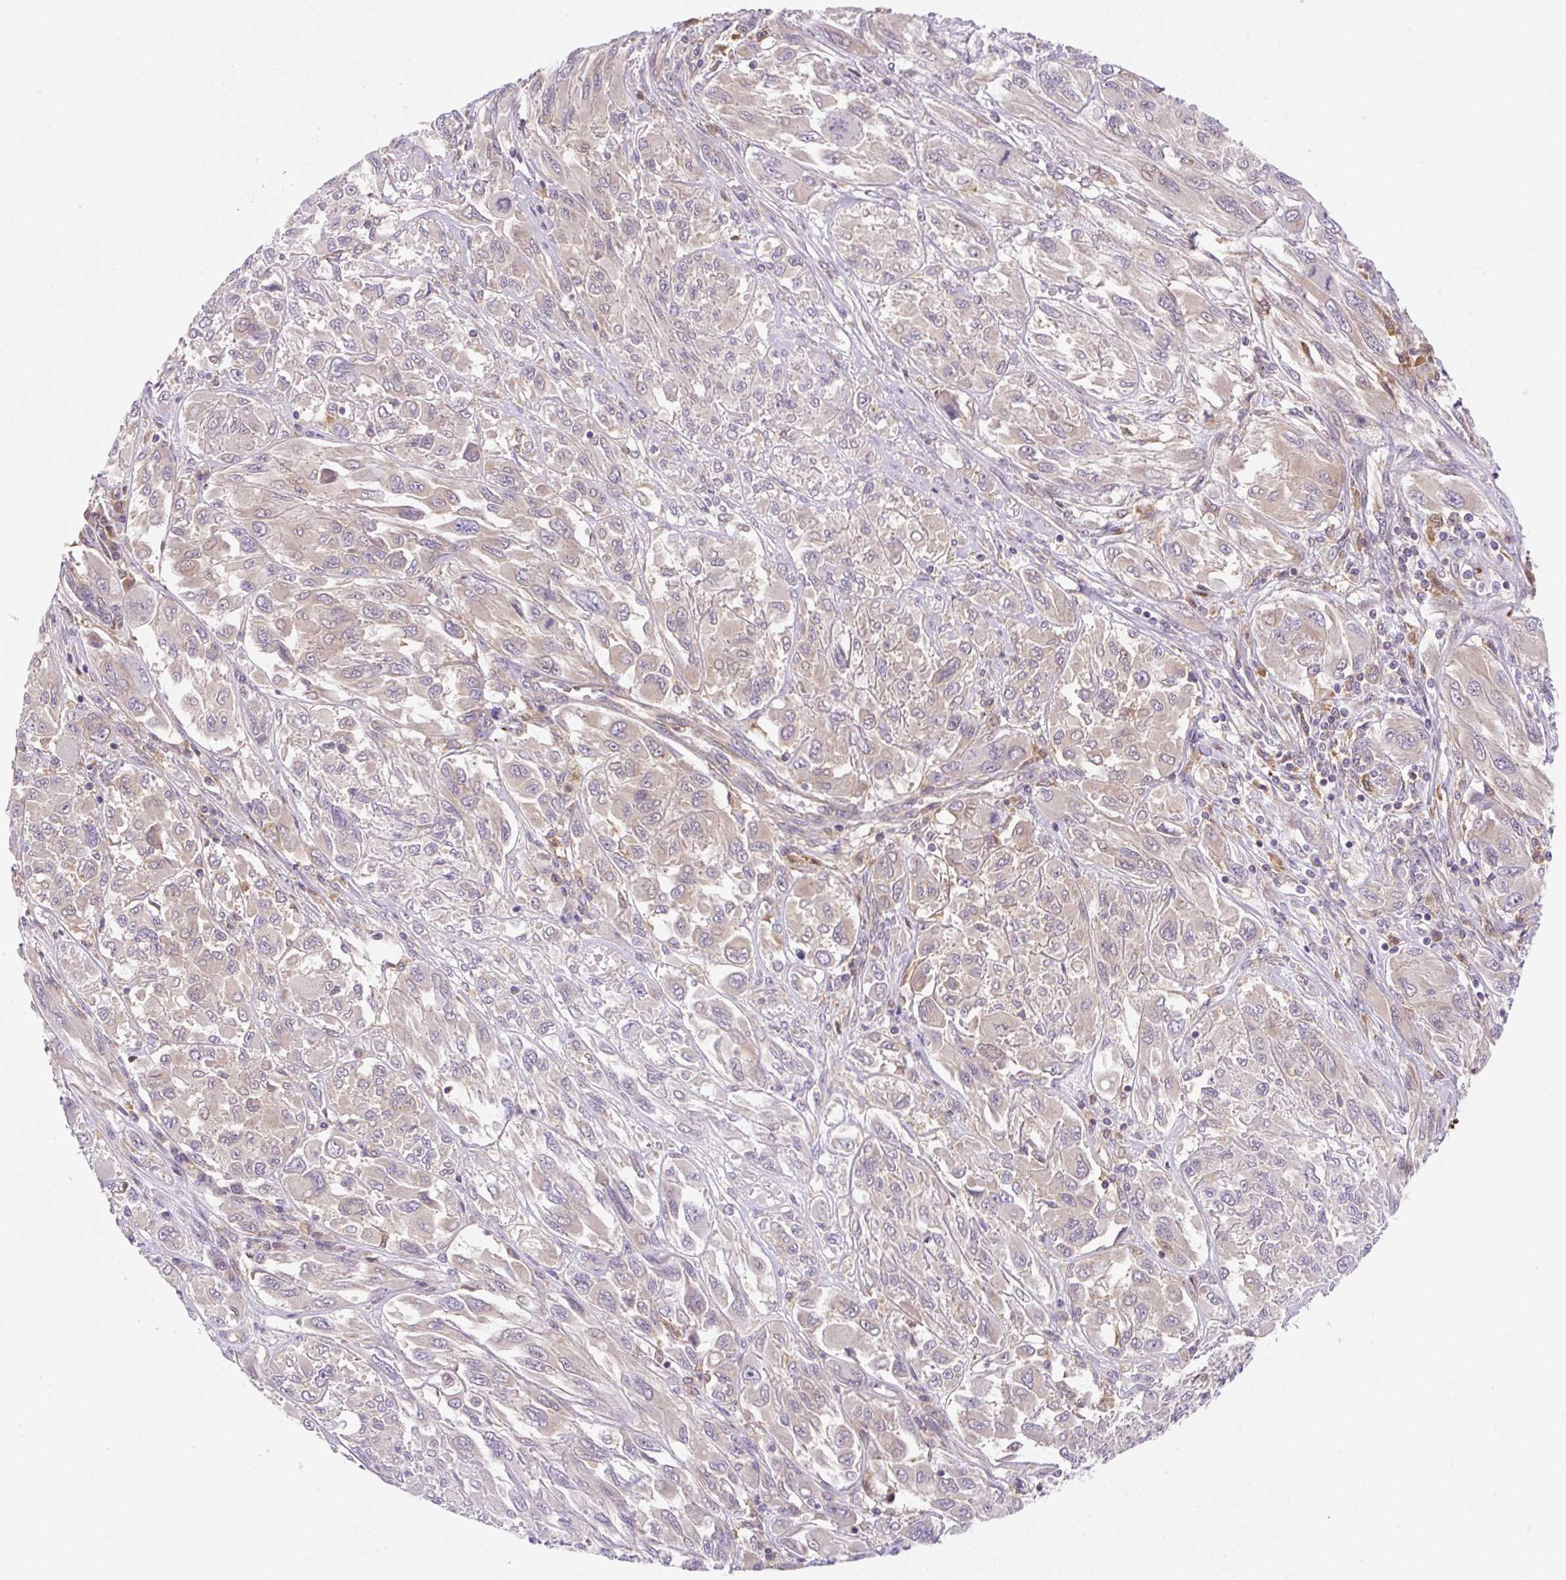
{"staining": {"intensity": "weak", "quantity": "<25%", "location": "cytoplasmic/membranous"}, "tissue": "melanoma", "cell_type": "Tumor cells", "image_type": "cancer", "snomed": [{"axis": "morphology", "description": "Malignant melanoma, NOS"}, {"axis": "topography", "description": "Skin"}], "caption": "Melanoma stained for a protein using immunohistochemistry (IHC) shows no expression tumor cells.", "gene": "OMA1", "patient": {"sex": "female", "age": 91}}